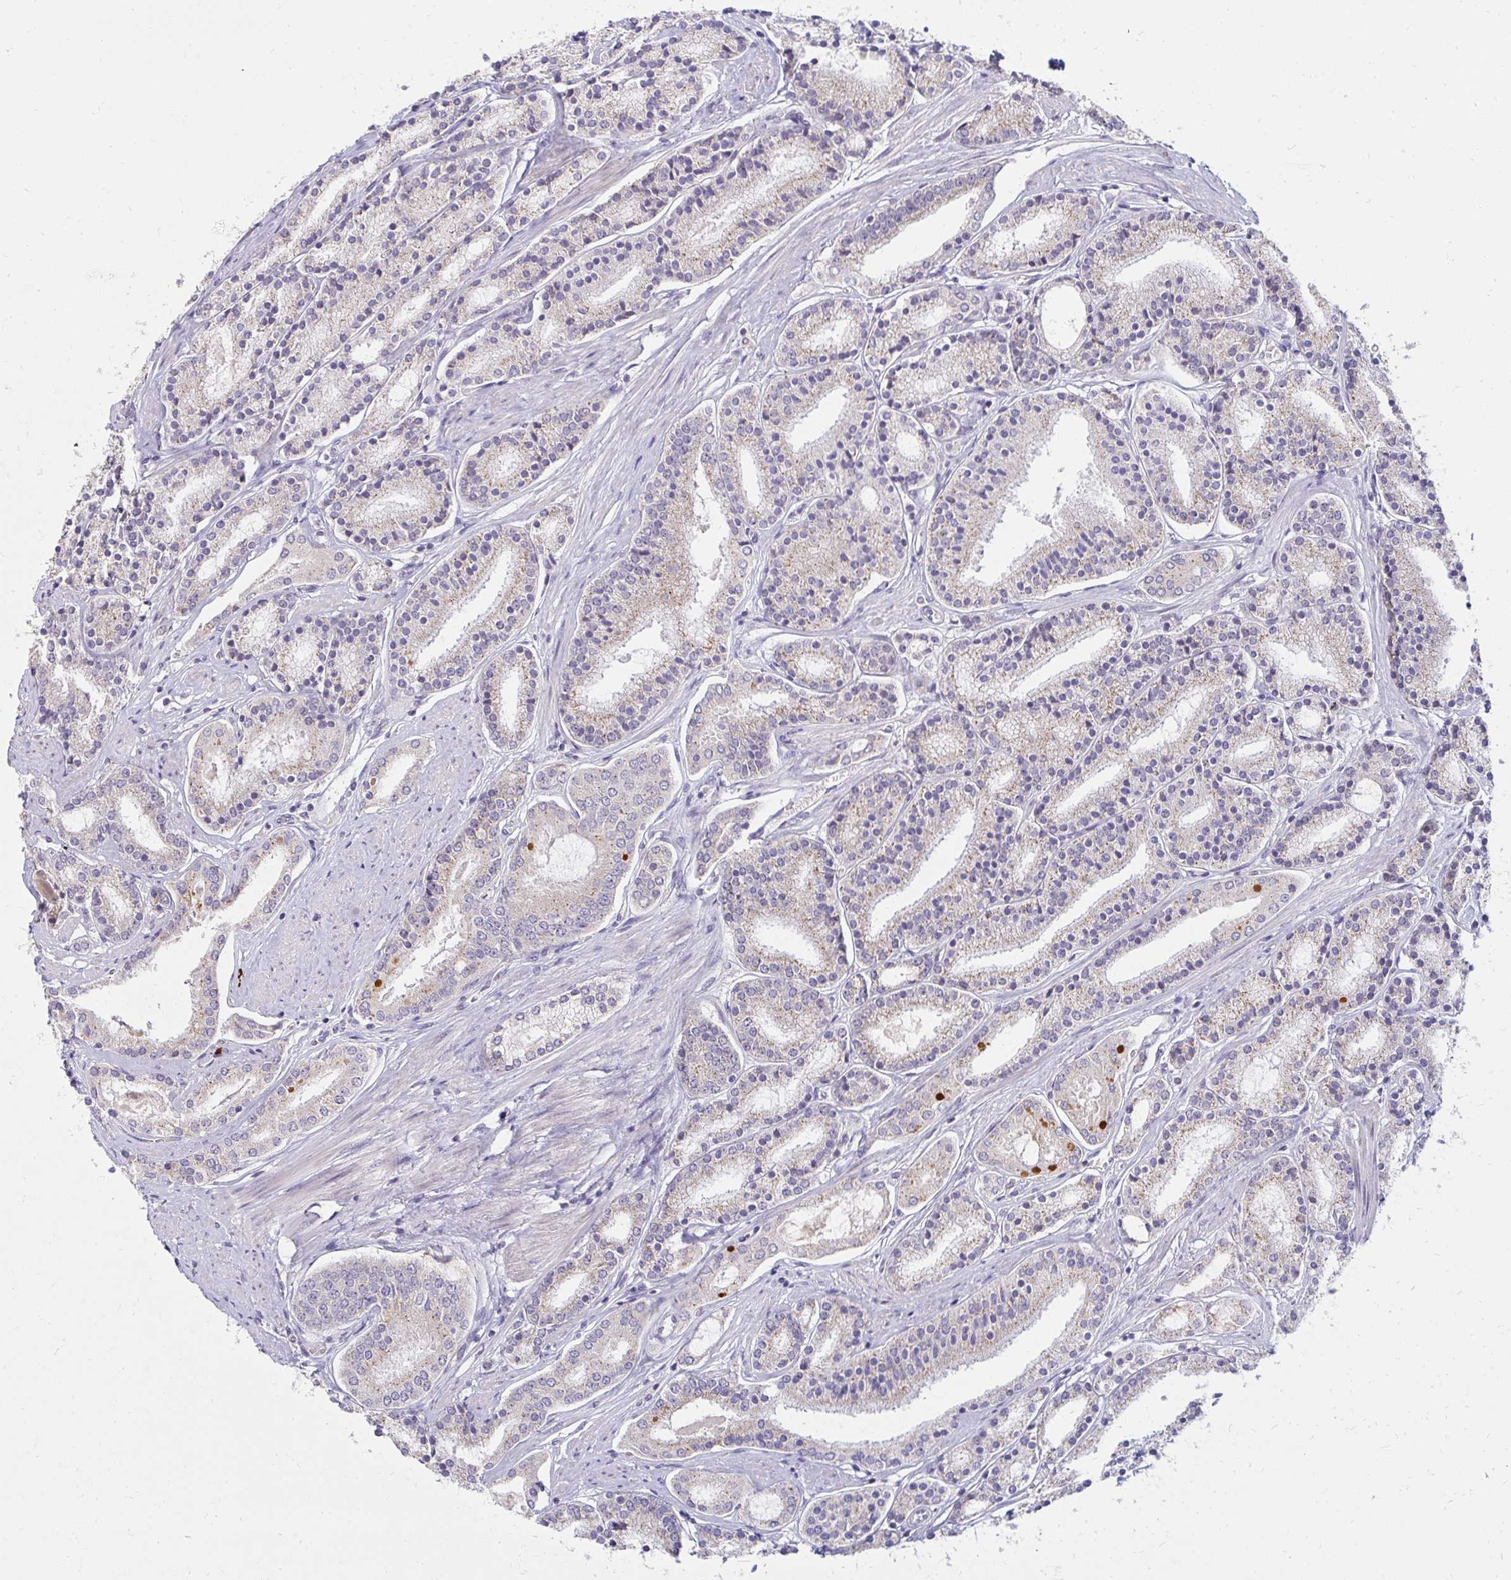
{"staining": {"intensity": "weak", "quantity": "<25%", "location": "cytoplasmic/membranous"}, "tissue": "prostate cancer", "cell_type": "Tumor cells", "image_type": "cancer", "snomed": [{"axis": "morphology", "description": "Adenocarcinoma, High grade"}, {"axis": "topography", "description": "Prostate"}], "caption": "Human prostate high-grade adenocarcinoma stained for a protein using immunohistochemistry (IHC) shows no expression in tumor cells.", "gene": "DDN", "patient": {"sex": "male", "age": 63}}